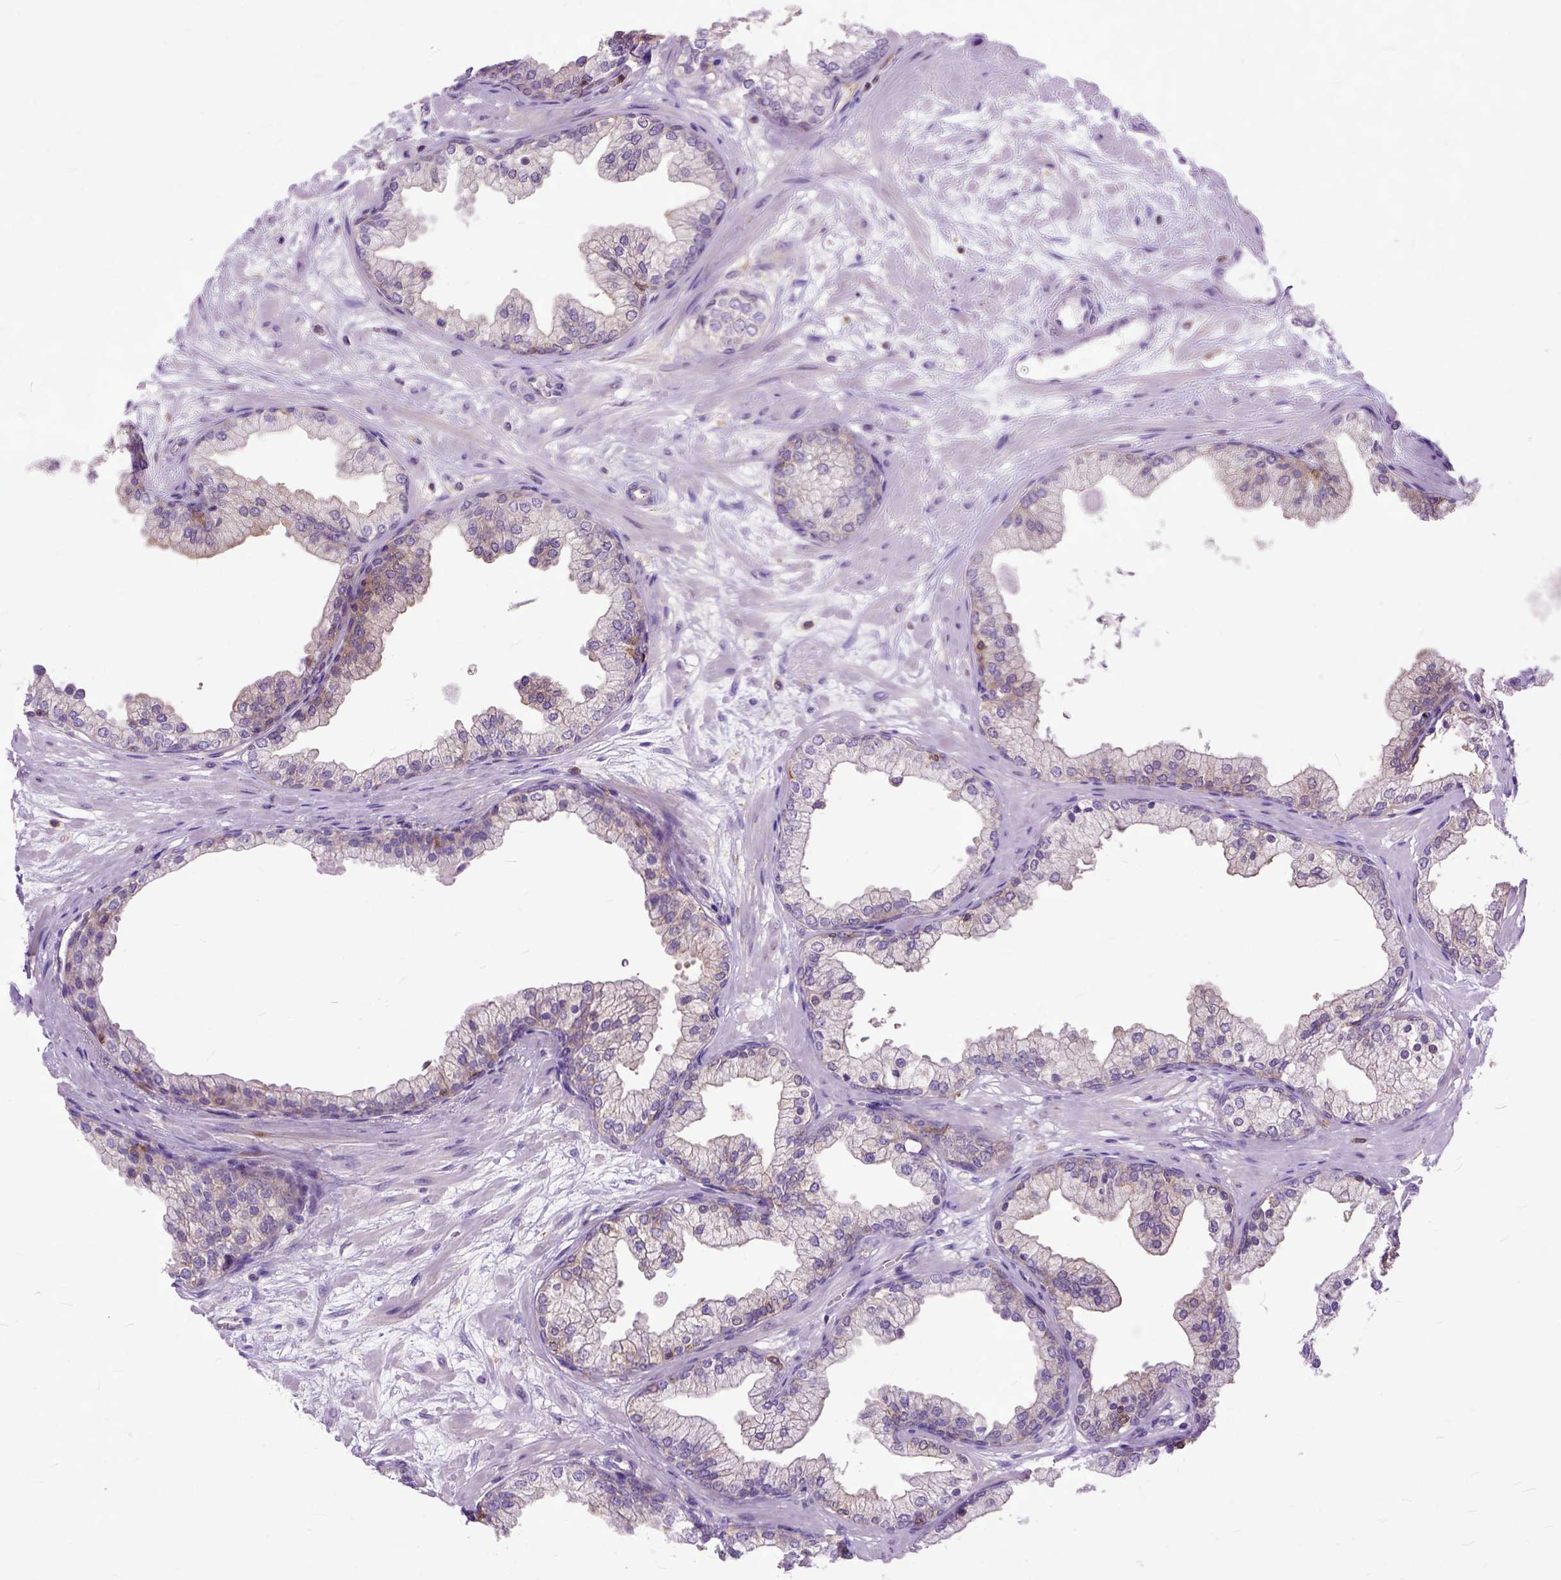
{"staining": {"intensity": "weak", "quantity": "25%-75%", "location": "cytoplasmic/membranous"}, "tissue": "prostate", "cell_type": "Glandular cells", "image_type": "normal", "snomed": [{"axis": "morphology", "description": "Normal tissue, NOS"}, {"axis": "topography", "description": "Prostate"}, {"axis": "topography", "description": "Peripheral nerve tissue"}], "caption": "The micrograph exhibits staining of unremarkable prostate, revealing weak cytoplasmic/membranous protein positivity (brown color) within glandular cells.", "gene": "NAMPT", "patient": {"sex": "male", "age": 61}}